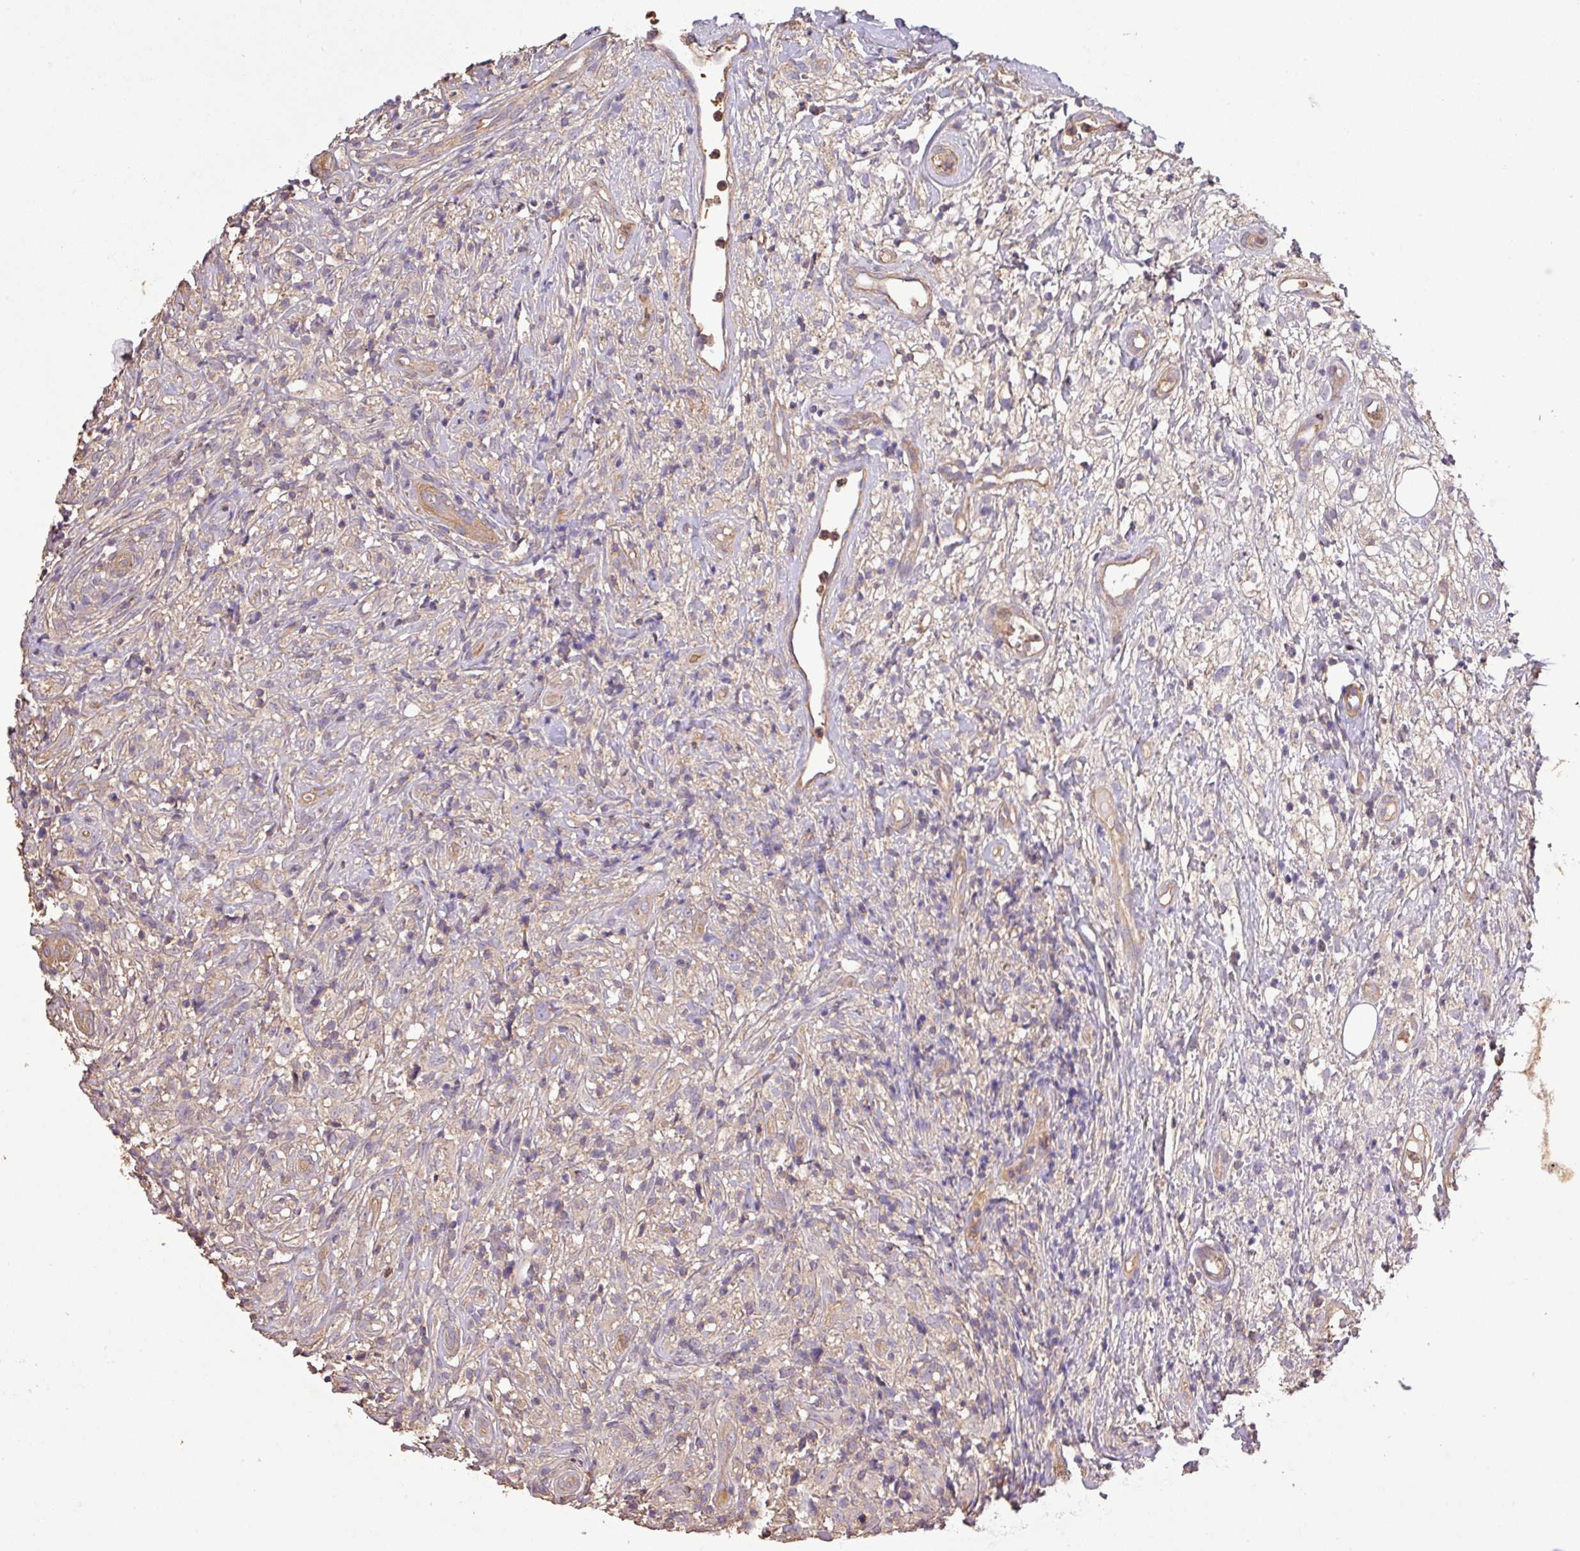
{"staining": {"intensity": "negative", "quantity": "none", "location": "none"}, "tissue": "lymphoma", "cell_type": "Tumor cells", "image_type": "cancer", "snomed": [{"axis": "morphology", "description": "Hodgkin's disease, NOS"}, {"axis": "topography", "description": "No Tissue"}], "caption": "Tumor cells are negative for protein expression in human lymphoma. Nuclei are stained in blue.", "gene": "CALML4", "patient": {"sex": "female", "age": 21}}